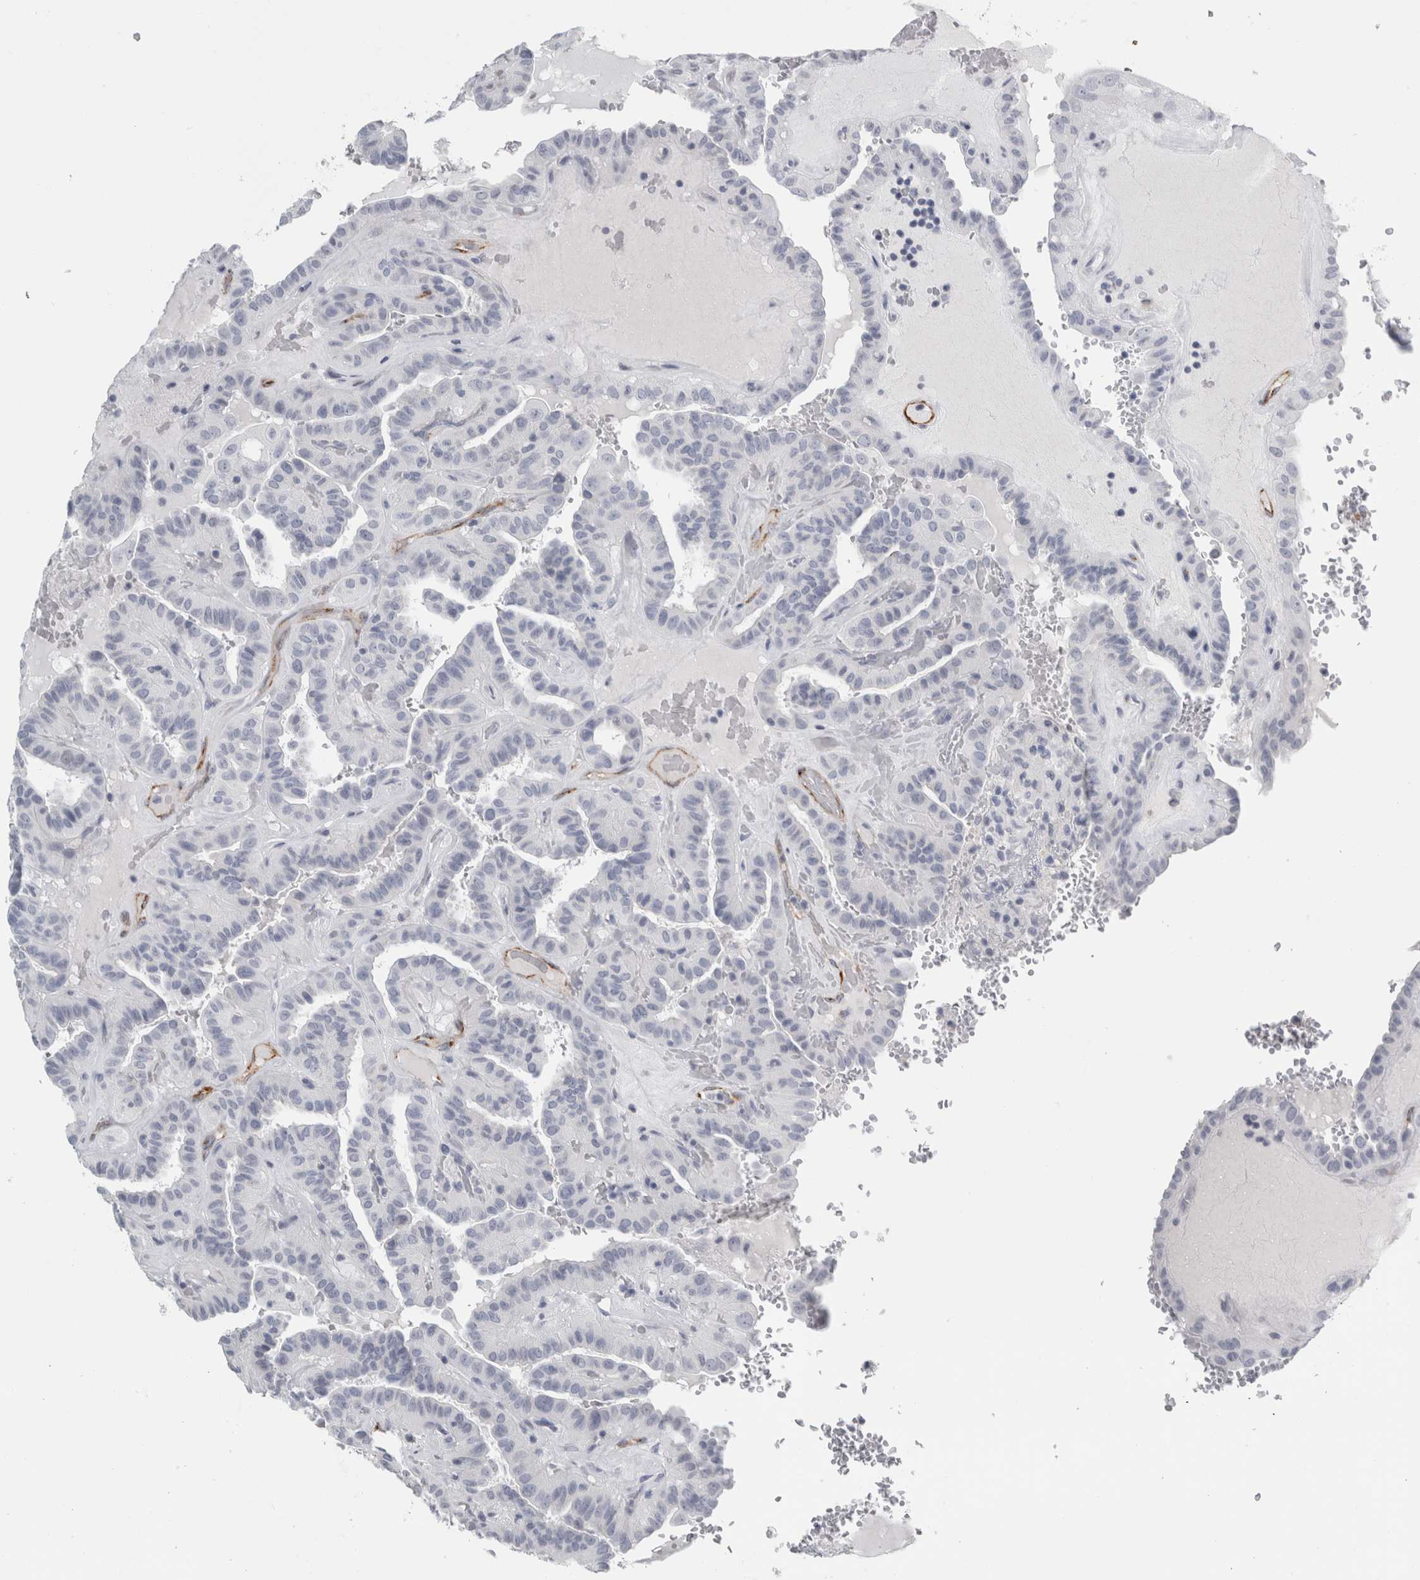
{"staining": {"intensity": "negative", "quantity": "none", "location": "none"}, "tissue": "thyroid cancer", "cell_type": "Tumor cells", "image_type": "cancer", "snomed": [{"axis": "morphology", "description": "Papillary adenocarcinoma, NOS"}, {"axis": "topography", "description": "Thyroid gland"}], "caption": "High power microscopy image of an immunohistochemistry photomicrograph of papillary adenocarcinoma (thyroid), revealing no significant expression in tumor cells. Nuclei are stained in blue.", "gene": "CPE", "patient": {"sex": "male", "age": 77}}